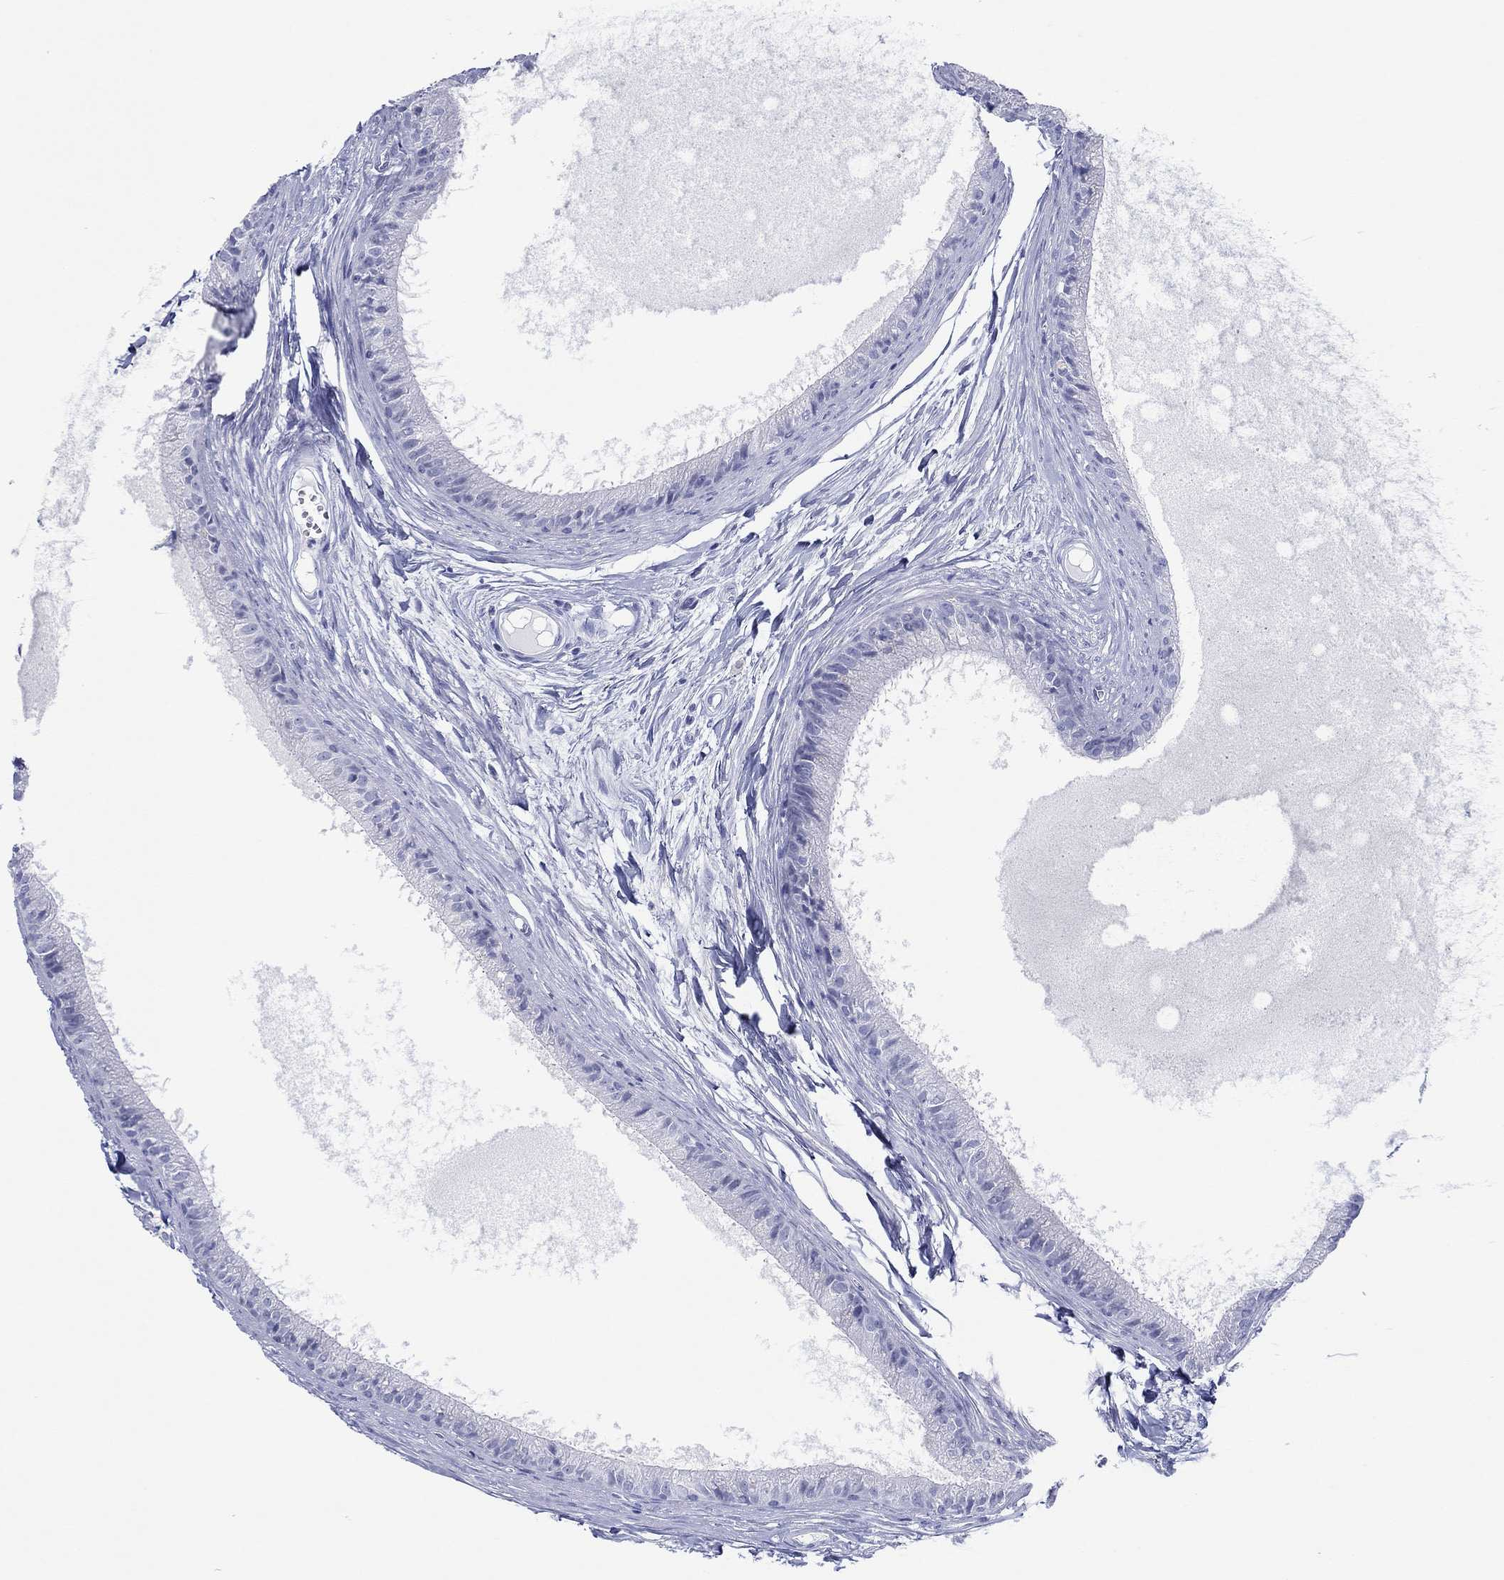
{"staining": {"intensity": "negative", "quantity": "none", "location": "none"}, "tissue": "epididymis", "cell_type": "Glandular cells", "image_type": "normal", "snomed": [{"axis": "morphology", "description": "Normal tissue, NOS"}, {"axis": "topography", "description": "Epididymis"}], "caption": "This photomicrograph is of benign epididymis stained with immunohistochemistry to label a protein in brown with the nuclei are counter-stained blue. There is no expression in glandular cells.", "gene": "MAGEB6", "patient": {"sex": "male", "age": 51}}